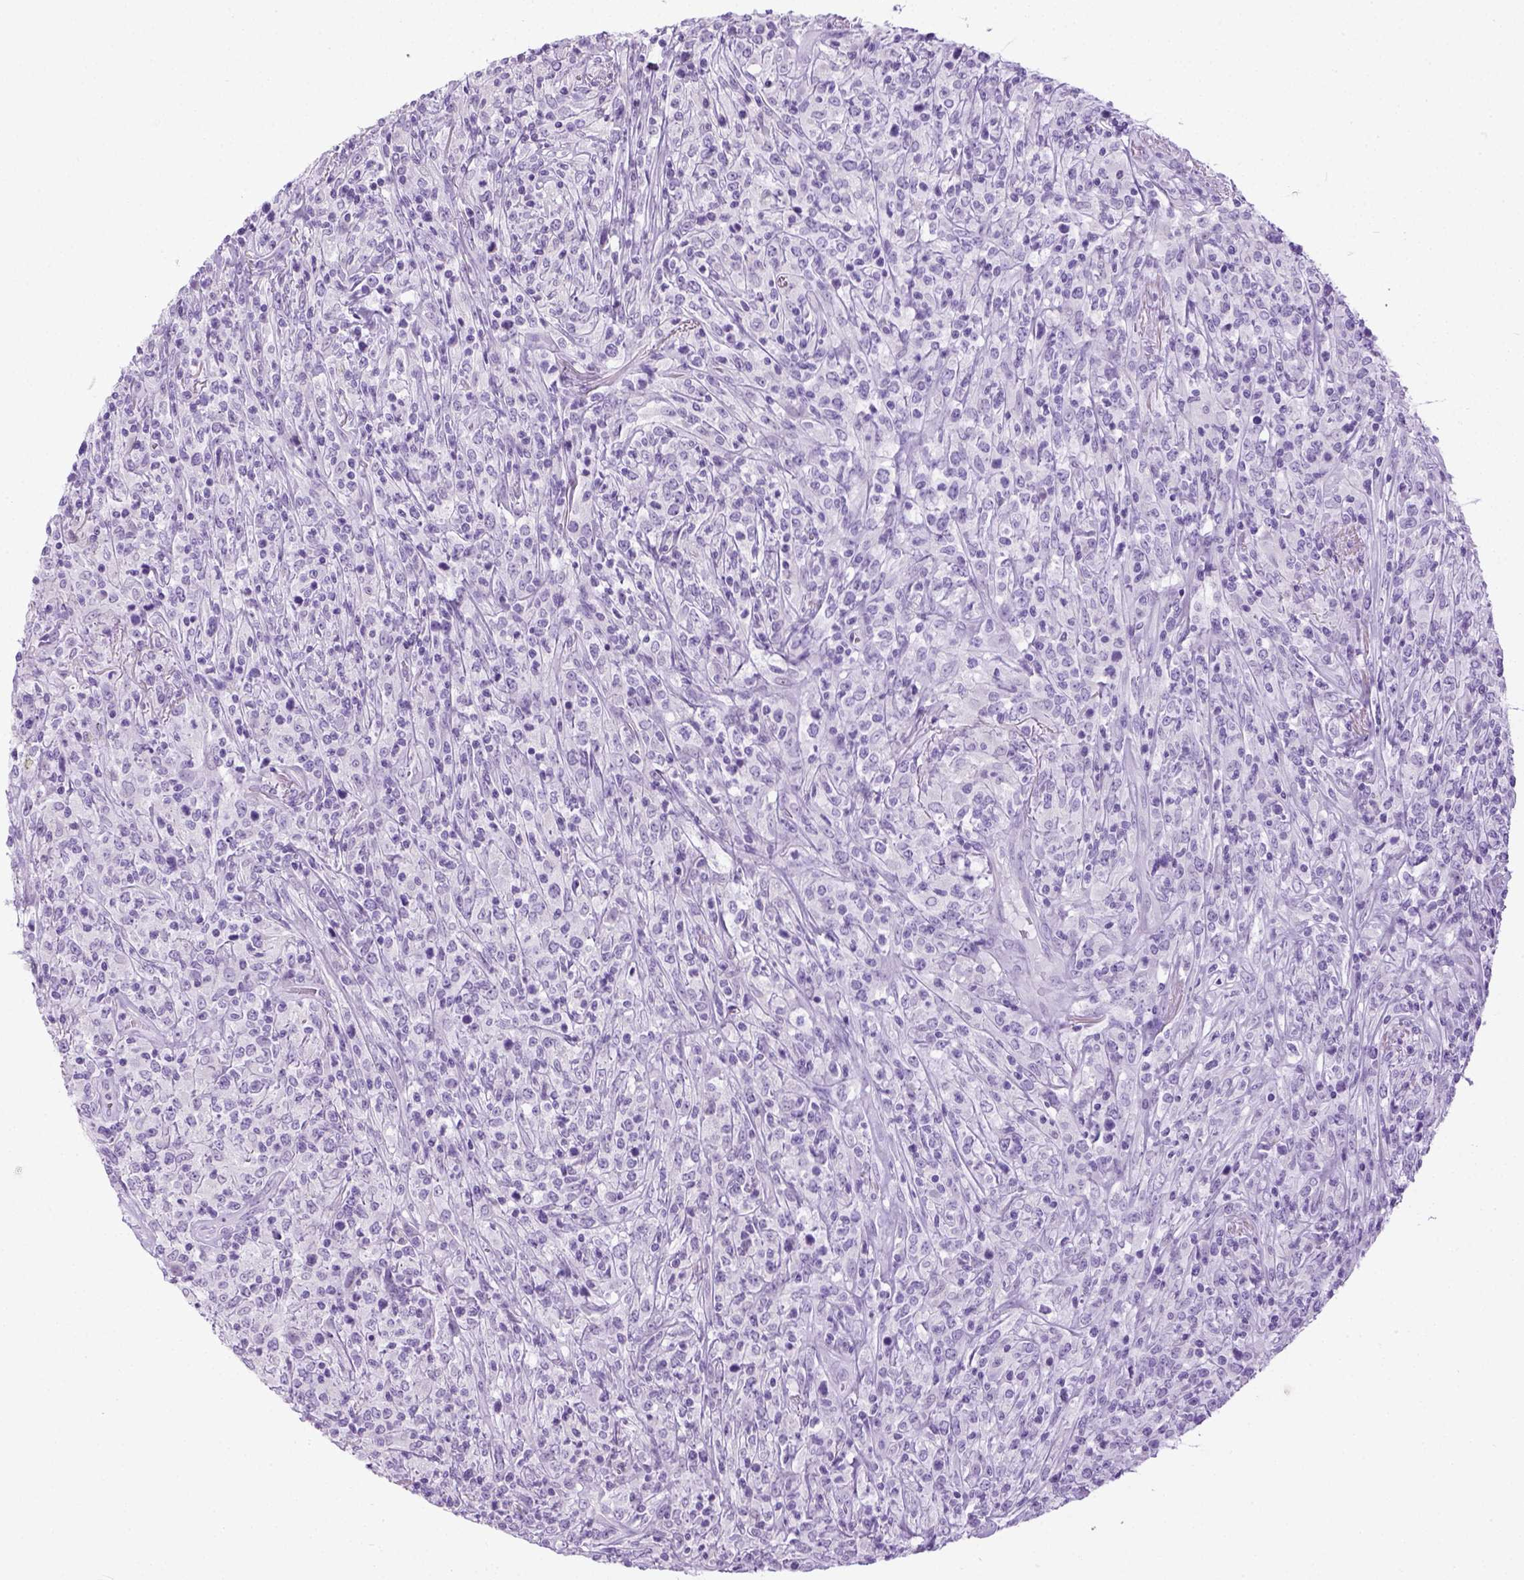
{"staining": {"intensity": "negative", "quantity": "none", "location": "none"}, "tissue": "lymphoma", "cell_type": "Tumor cells", "image_type": "cancer", "snomed": [{"axis": "morphology", "description": "Malignant lymphoma, non-Hodgkin's type, High grade"}, {"axis": "topography", "description": "Lung"}], "caption": "Human high-grade malignant lymphoma, non-Hodgkin's type stained for a protein using IHC displays no positivity in tumor cells.", "gene": "LGSN", "patient": {"sex": "male", "age": 79}}